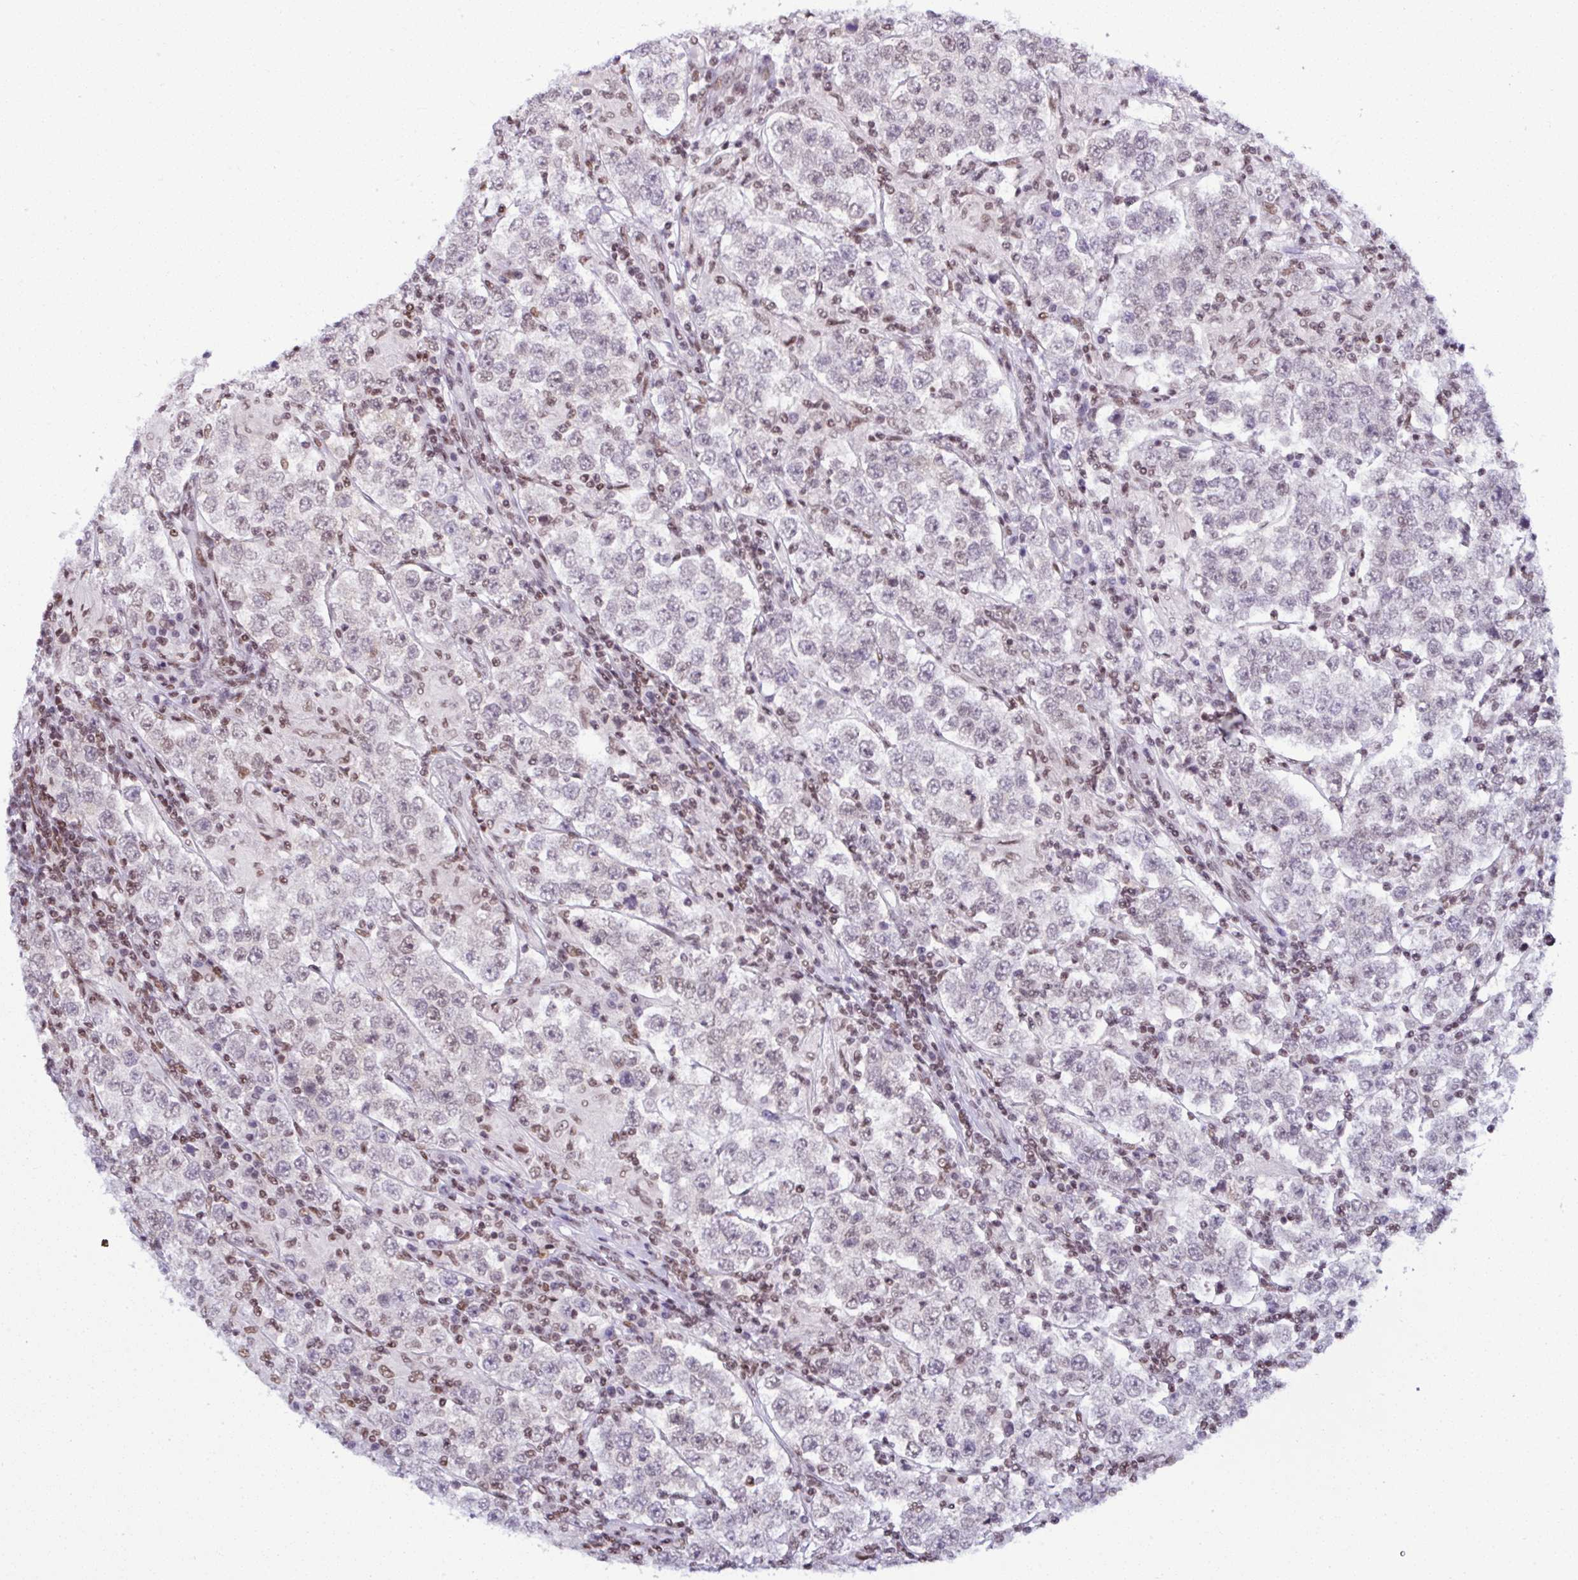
{"staining": {"intensity": "weak", "quantity": "<25%", "location": "nuclear"}, "tissue": "testis cancer", "cell_type": "Tumor cells", "image_type": "cancer", "snomed": [{"axis": "morphology", "description": "Normal tissue, NOS"}, {"axis": "morphology", "description": "Urothelial carcinoma, High grade"}, {"axis": "morphology", "description": "Seminoma, NOS"}, {"axis": "morphology", "description": "Carcinoma, Embryonal, NOS"}, {"axis": "topography", "description": "Urinary bladder"}, {"axis": "topography", "description": "Testis"}], "caption": "This photomicrograph is of seminoma (testis) stained with immunohistochemistry to label a protein in brown with the nuclei are counter-stained blue. There is no positivity in tumor cells. (DAB (3,3'-diaminobenzidine) immunohistochemistry, high magnification).", "gene": "DR1", "patient": {"sex": "male", "age": 41}}